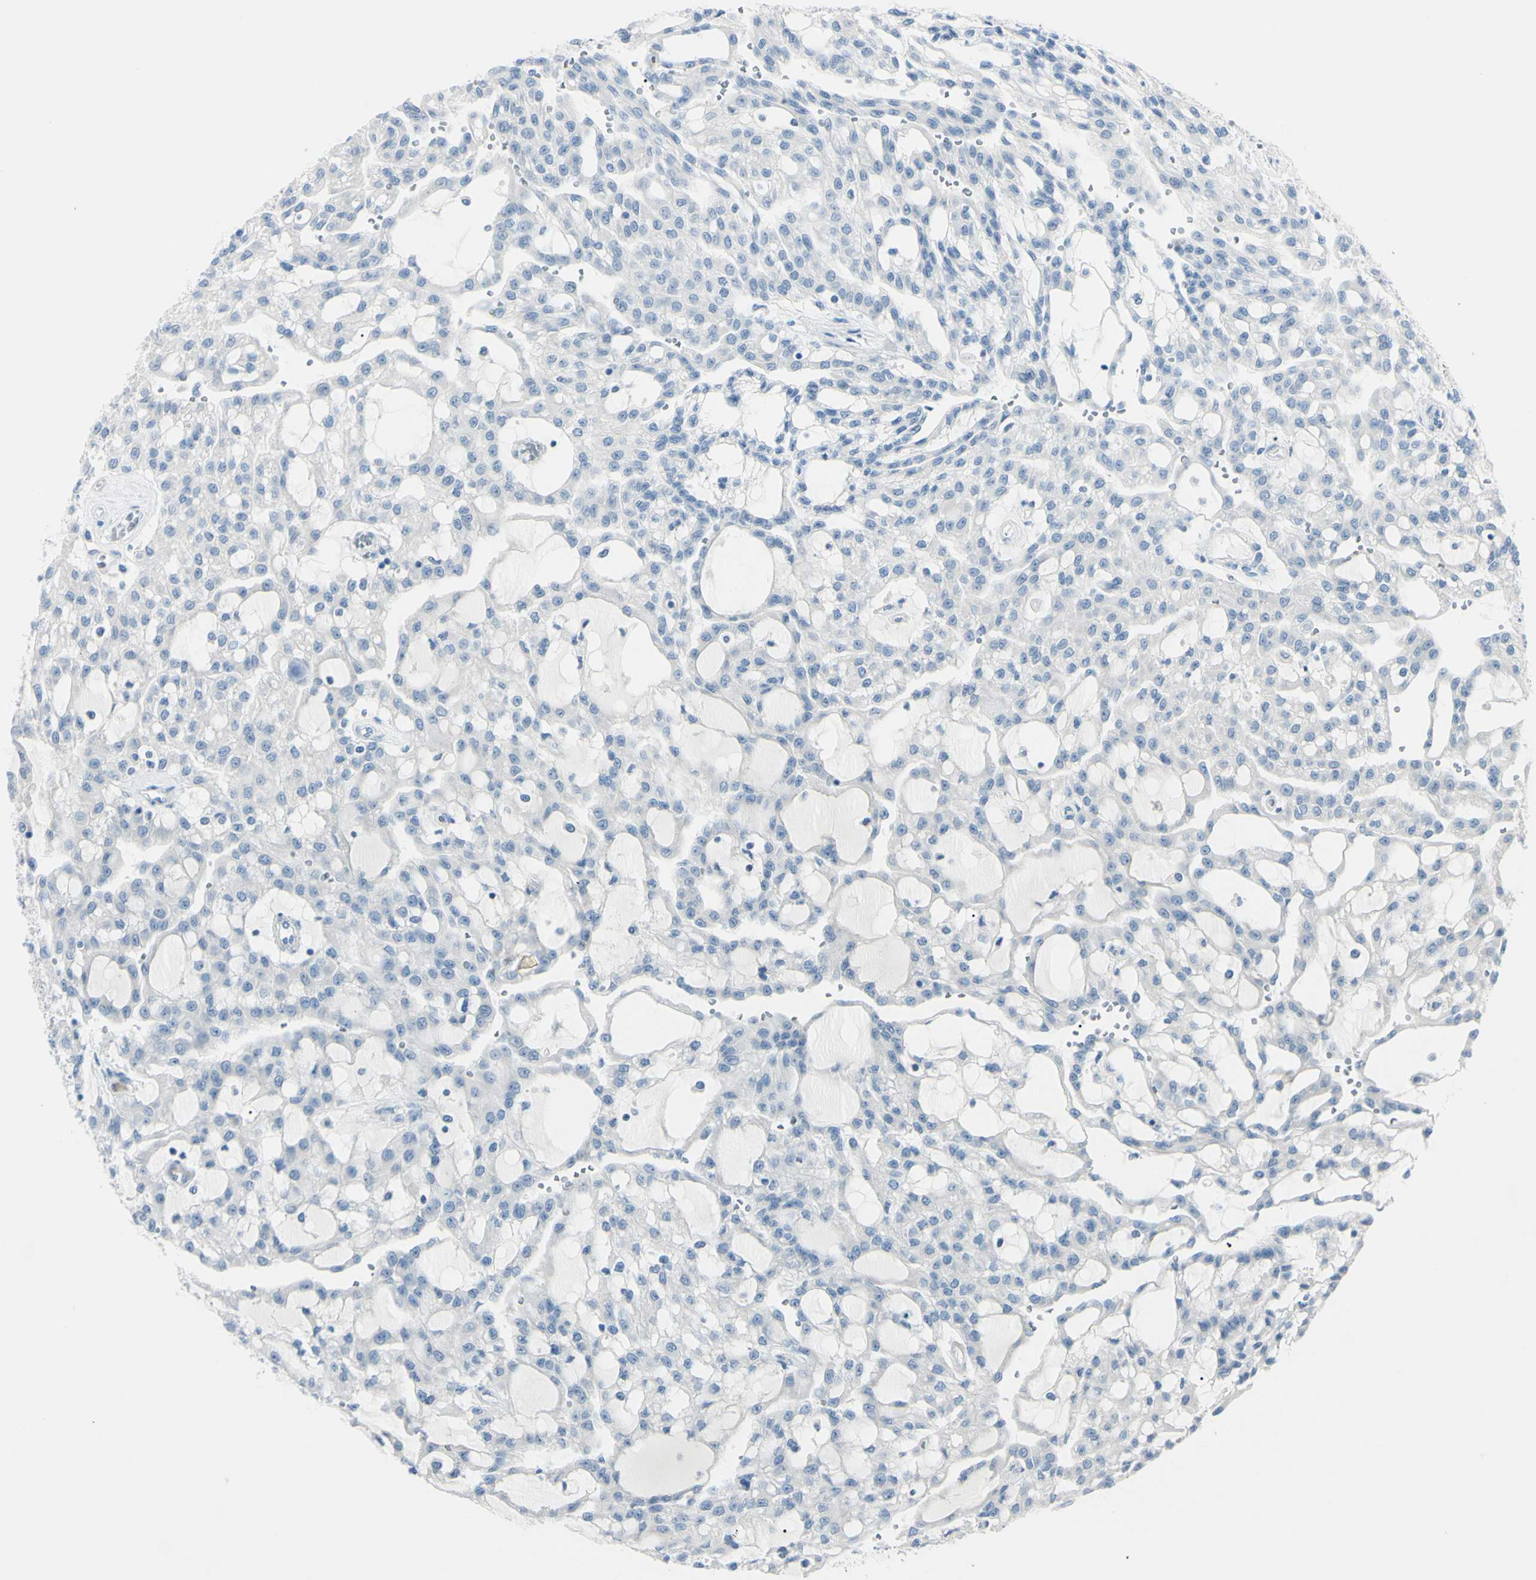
{"staining": {"intensity": "negative", "quantity": "none", "location": "none"}, "tissue": "renal cancer", "cell_type": "Tumor cells", "image_type": "cancer", "snomed": [{"axis": "morphology", "description": "Adenocarcinoma, NOS"}, {"axis": "topography", "description": "Kidney"}], "caption": "Protein analysis of adenocarcinoma (renal) reveals no significant positivity in tumor cells.", "gene": "FOLH1", "patient": {"sex": "male", "age": 63}}